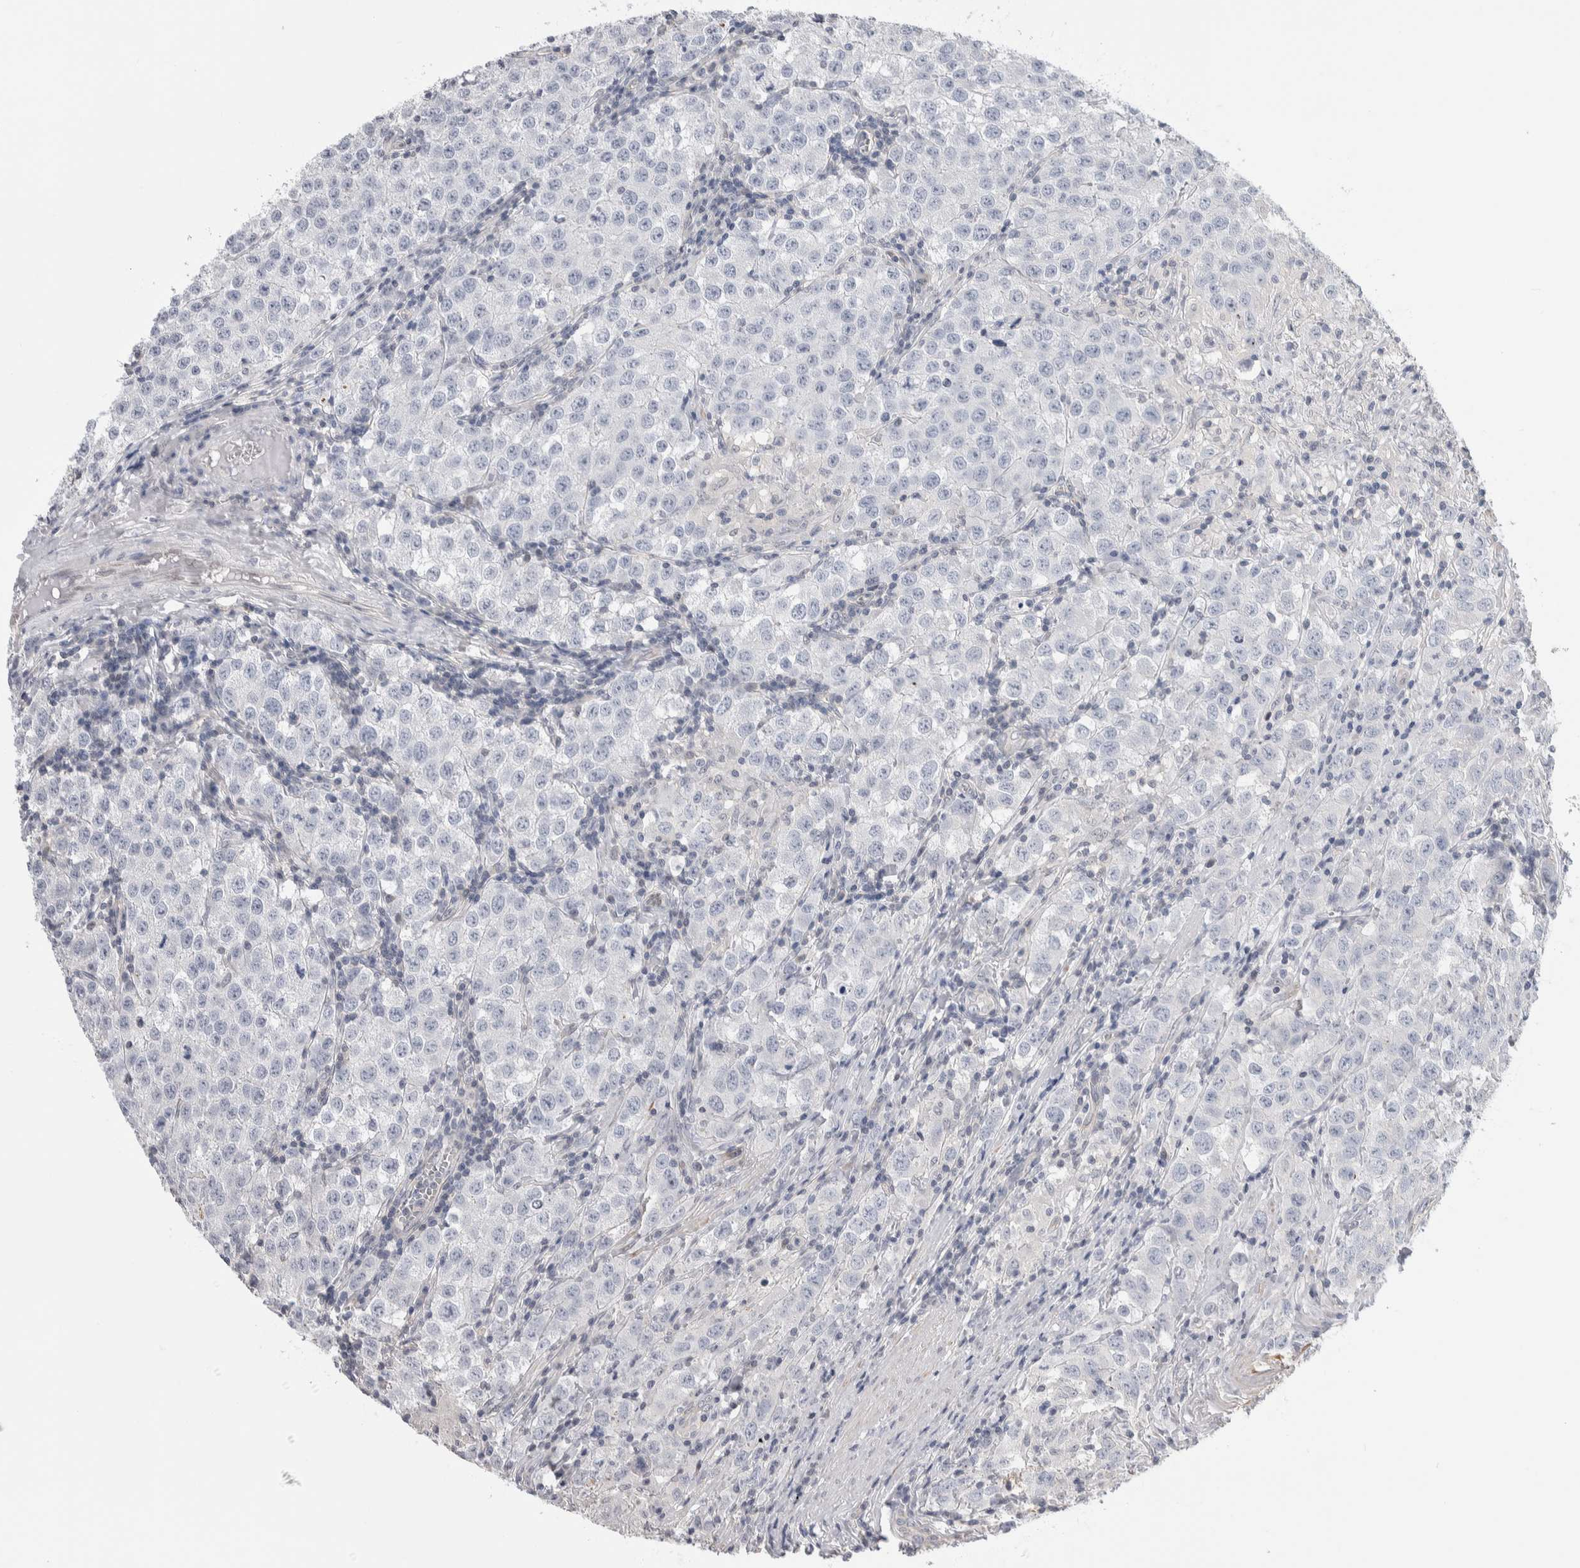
{"staining": {"intensity": "negative", "quantity": "none", "location": "none"}, "tissue": "testis cancer", "cell_type": "Tumor cells", "image_type": "cancer", "snomed": [{"axis": "morphology", "description": "Seminoma, NOS"}, {"axis": "morphology", "description": "Carcinoma, Embryonal, NOS"}, {"axis": "topography", "description": "Testis"}], "caption": "A micrograph of human testis seminoma is negative for staining in tumor cells. (Immunohistochemistry (ihc), brightfield microscopy, high magnification).", "gene": "ZBTB49", "patient": {"sex": "male", "age": 43}}